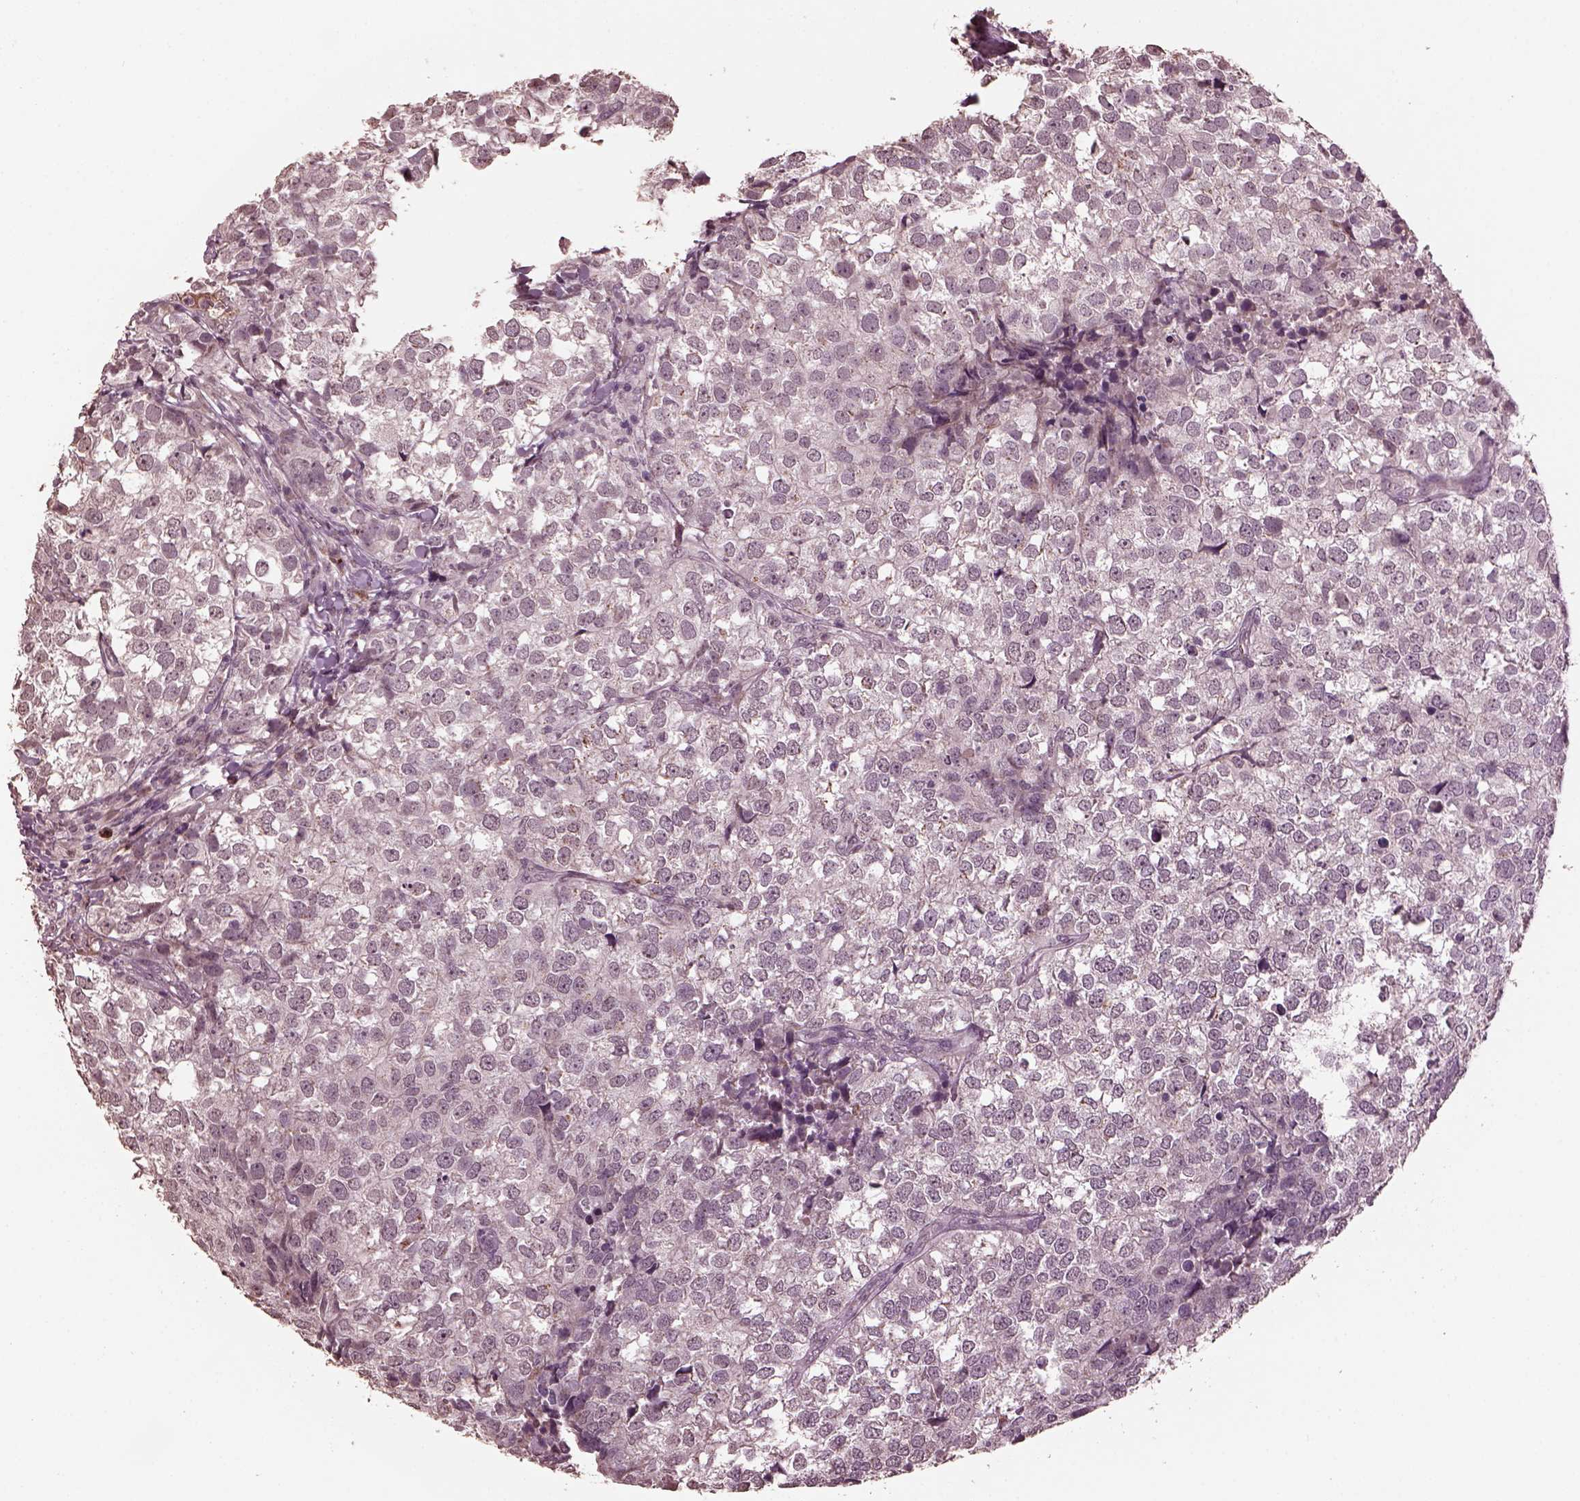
{"staining": {"intensity": "negative", "quantity": "none", "location": "none"}, "tissue": "breast cancer", "cell_type": "Tumor cells", "image_type": "cancer", "snomed": [{"axis": "morphology", "description": "Duct carcinoma"}, {"axis": "topography", "description": "Breast"}], "caption": "DAB immunohistochemical staining of infiltrating ductal carcinoma (breast) displays no significant positivity in tumor cells.", "gene": "IL18RAP", "patient": {"sex": "female", "age": 30}}